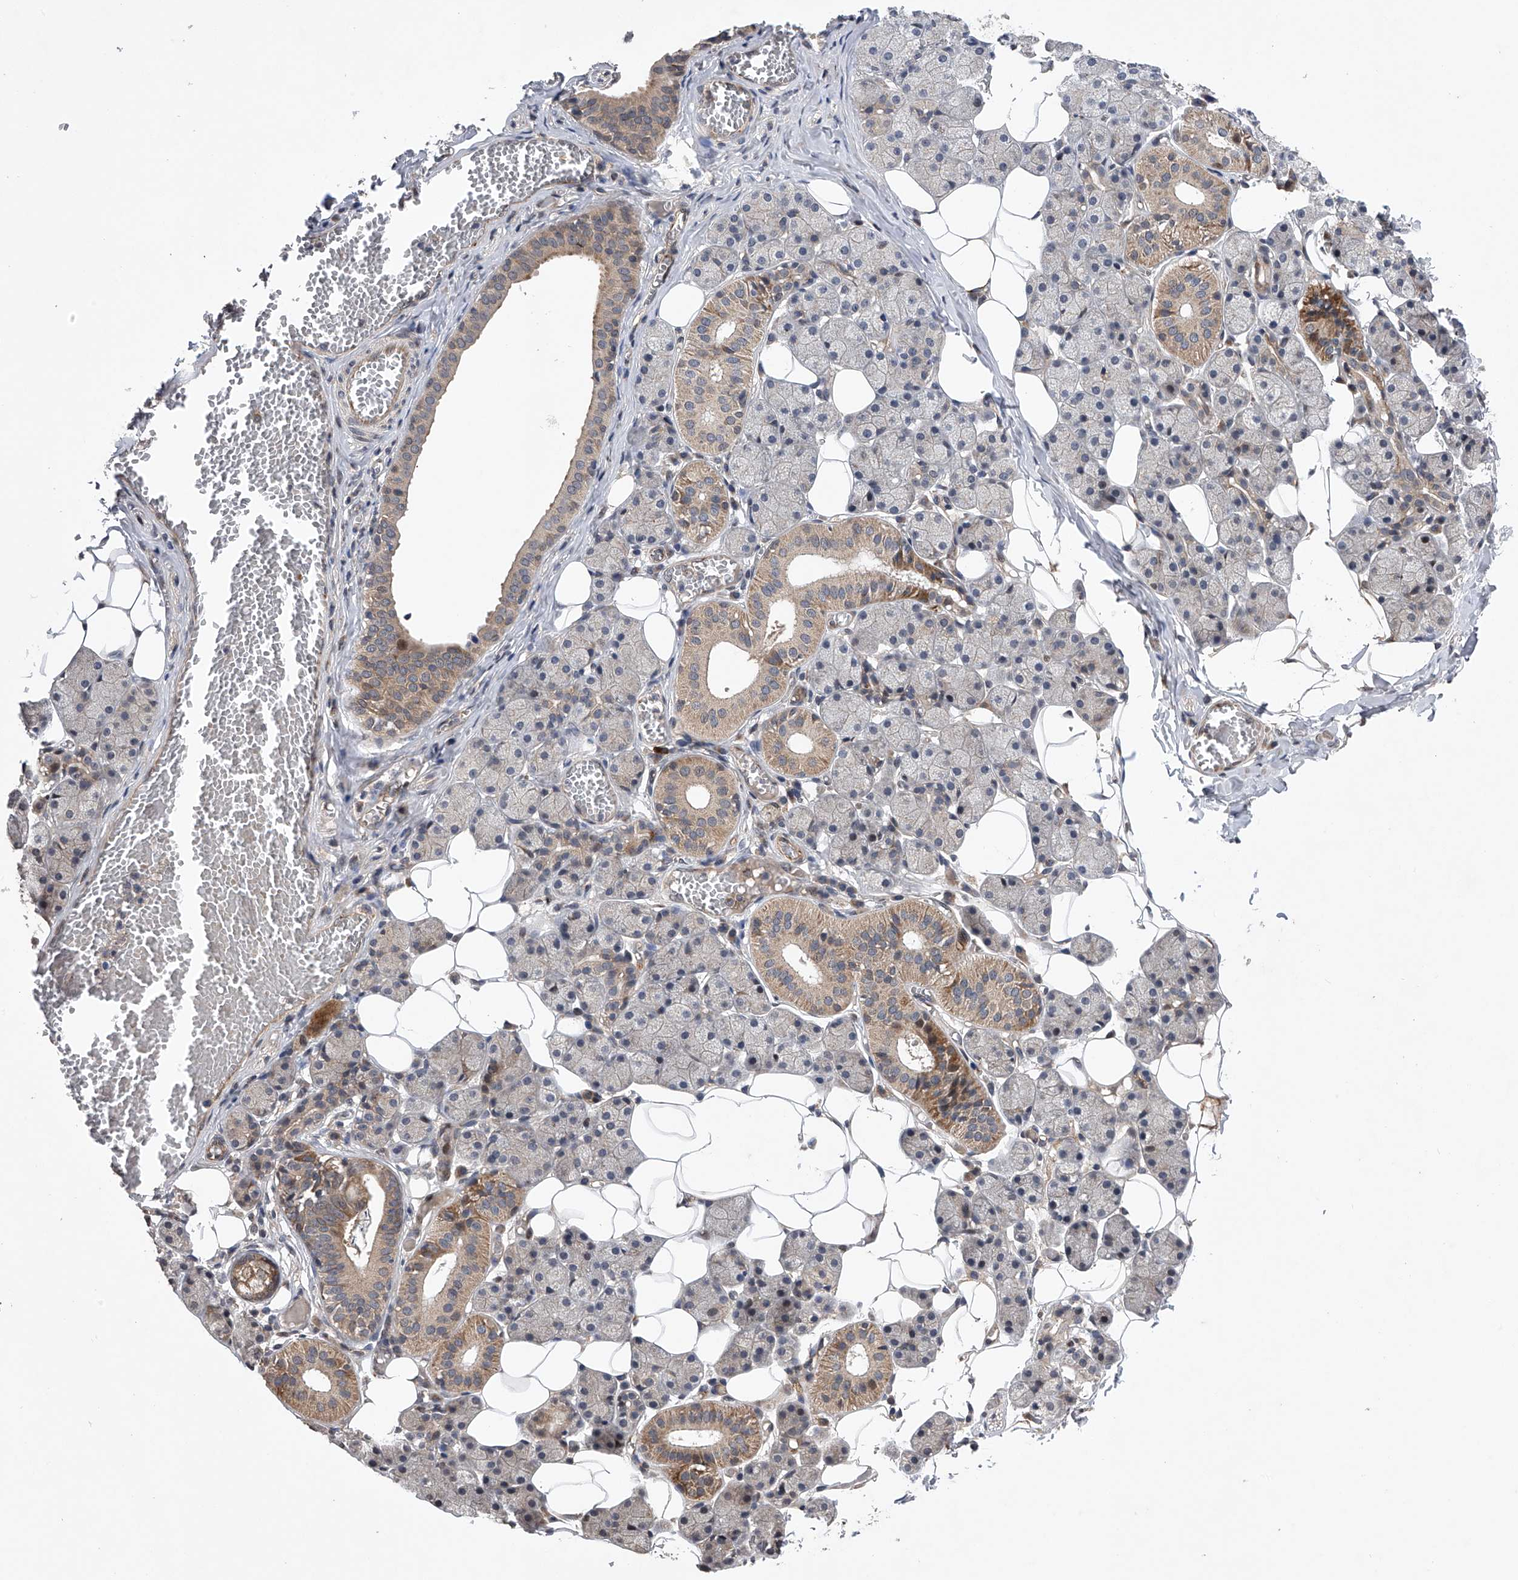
{"staining": {"intensity": "moderate", "quantity": "25%-75%", "location": "cytoplasmic/membranous"}, "tissue": "salivary gland", "cell_type": "Glandular cells", "image_type": "normal", "snomed": [{"axis": "morphology", "description": "Normal tissue, NOS"}, {"axis": "topography", "description": "Salivary gland"}], "caption": "High-power microscopy captured an immunohistochemistry (IHC) histopathology image of benign salivary gland, revealing moderate cytoplasmic/membranous positivity in about 25%-75% of glandular cells.", "gene": "MAP3K11", "patient": {"sex": "female", "age": 33}}